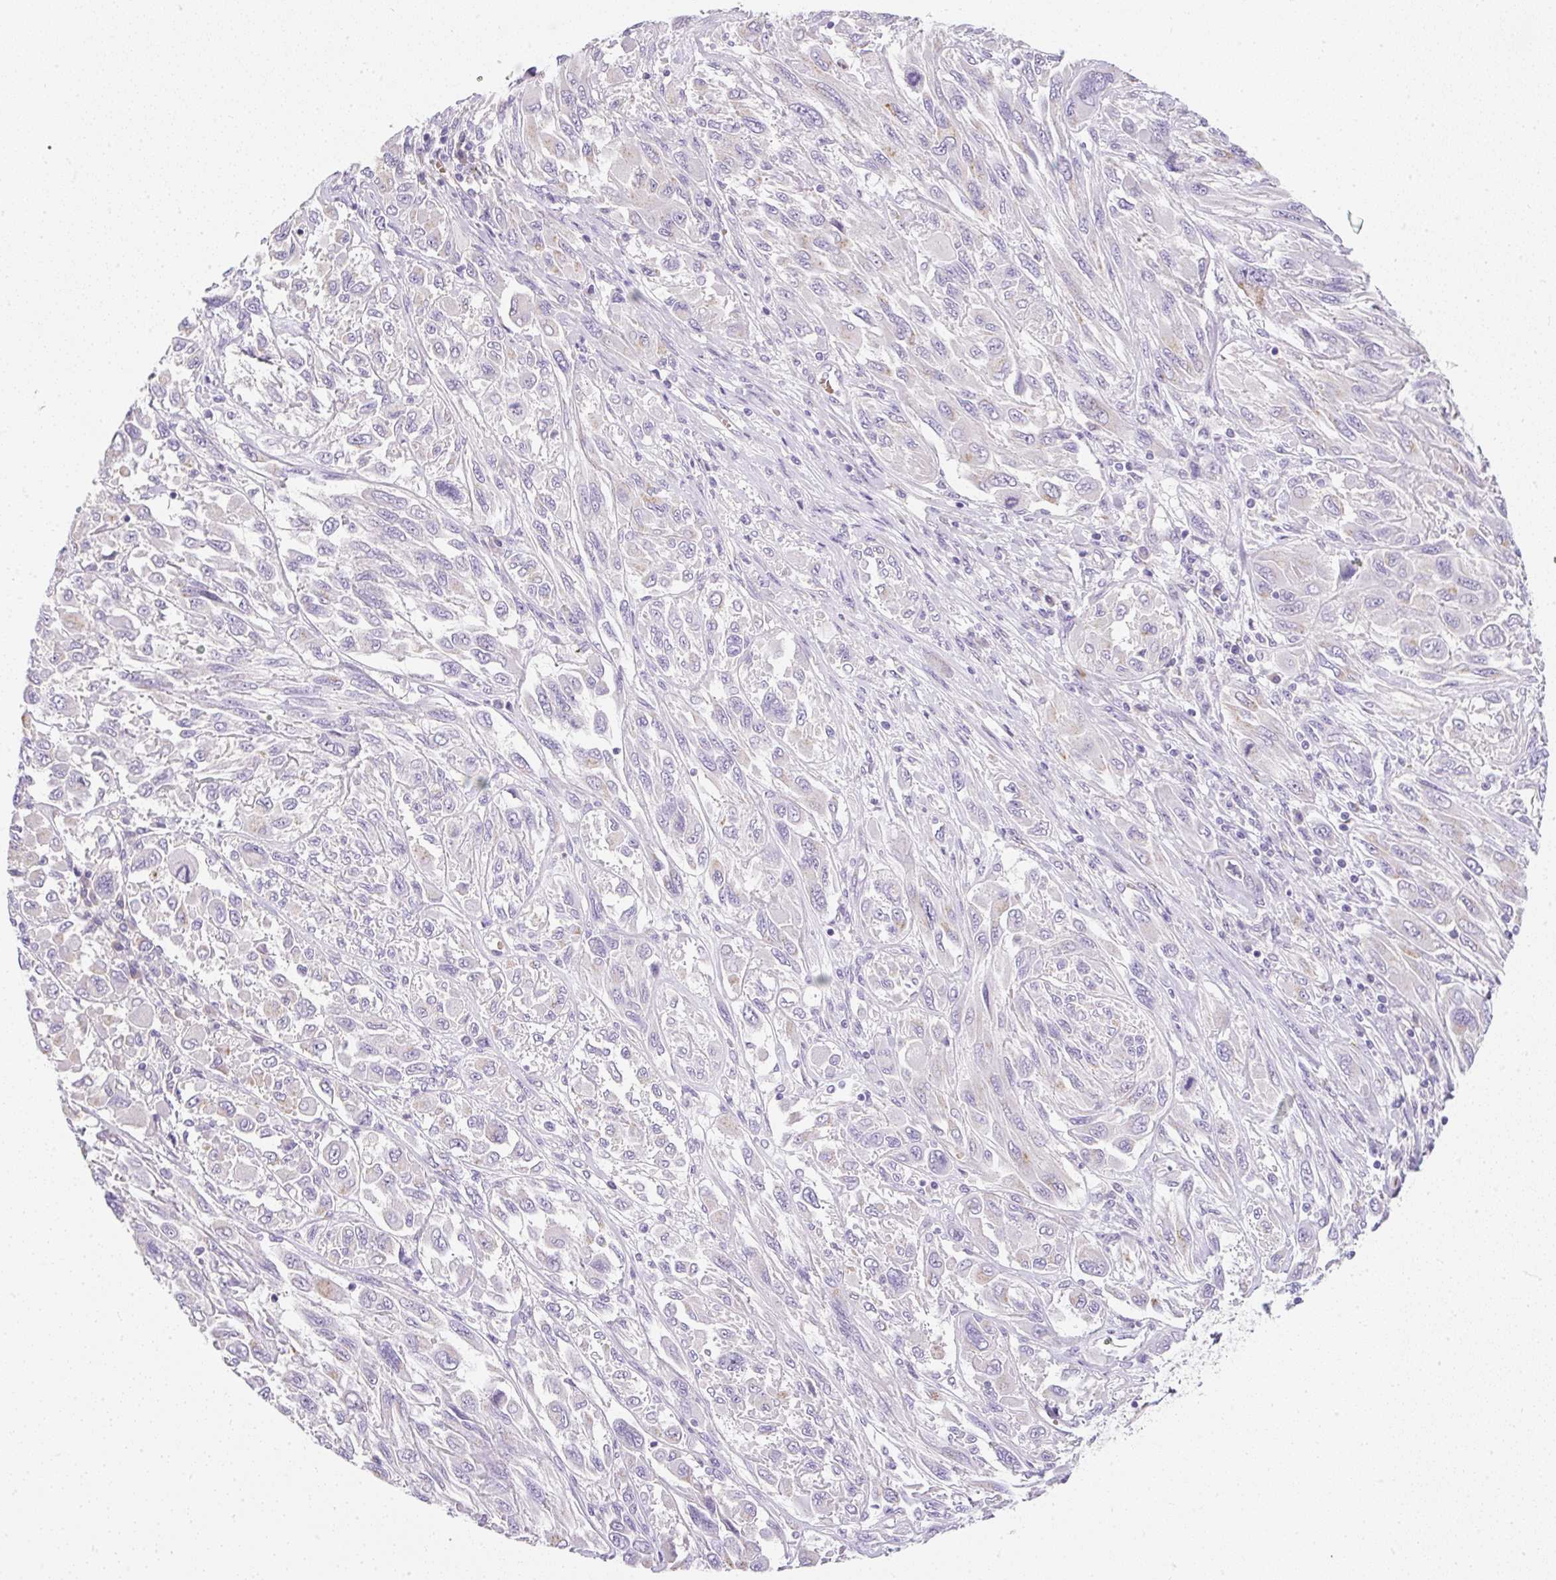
{"staining": {"intensity": "negative", "quantity": "none", "location": "none"}, "tissue": "melanoma", "cell_type": "Tumor cells", "image_type": "cancer", "snomed": [{"axis": "morphology", "description": "Malignant melanoma, NOS"}, {"axis": "topography", "description": "Skin"}], "caption": "Photomicrograph shows no significant protein expression in tumor cells of malignant melanoma.", "gene": "DTX4", "patient": {"sex": "female", "age": 91}}